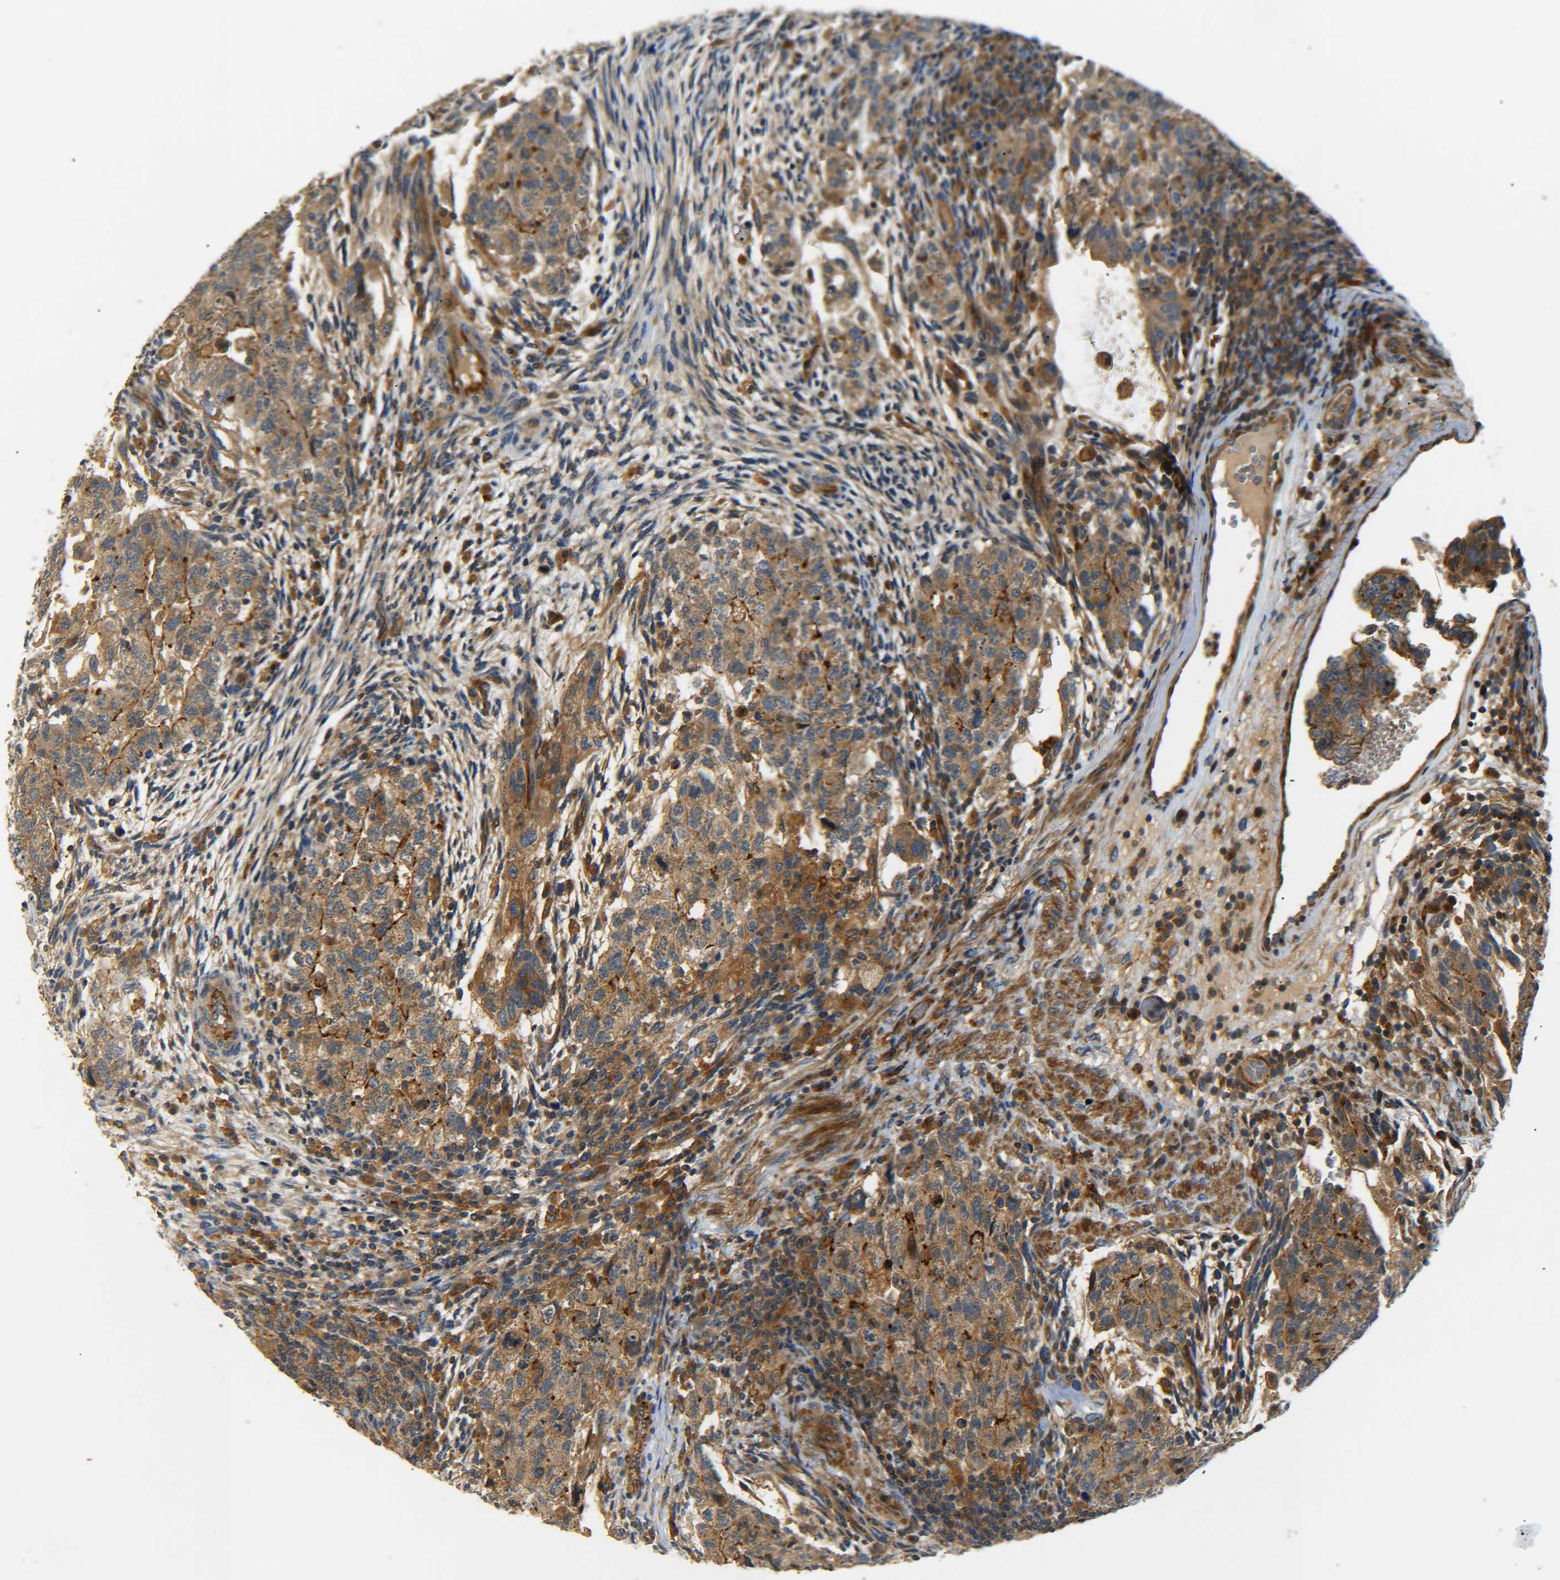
{"staining": {"intensity": "moderate", "quantity": ">75%", "location": "cytoplasmic/membranous"}, "tissue": "testis cancer", "cell_type": "Tumor cells", "image_type": "cancer", "snomed": [{"axis": "morphology", "description": "Normal tissue, NOS"}, {"axis": "morphology", "description": "Carcinoma, Embryonal, NOS"}, {"axis": "topography", "description": "Testis"}], "caption": "Immunohistochemistry staining of embryonal carcinoma (testis), which displays medium levels of moderate cytoplasmic/membranous positivity in approximately >75% of tumor cells indicating moderate cytoplasmic/membranous protein expression. The staining was performed using DAB (brown) for protein detection and nuclei were counterstained in hematoxylin (blue).", "gene": "LRCH3", "patient": {"sex": "male", "age": 36}}